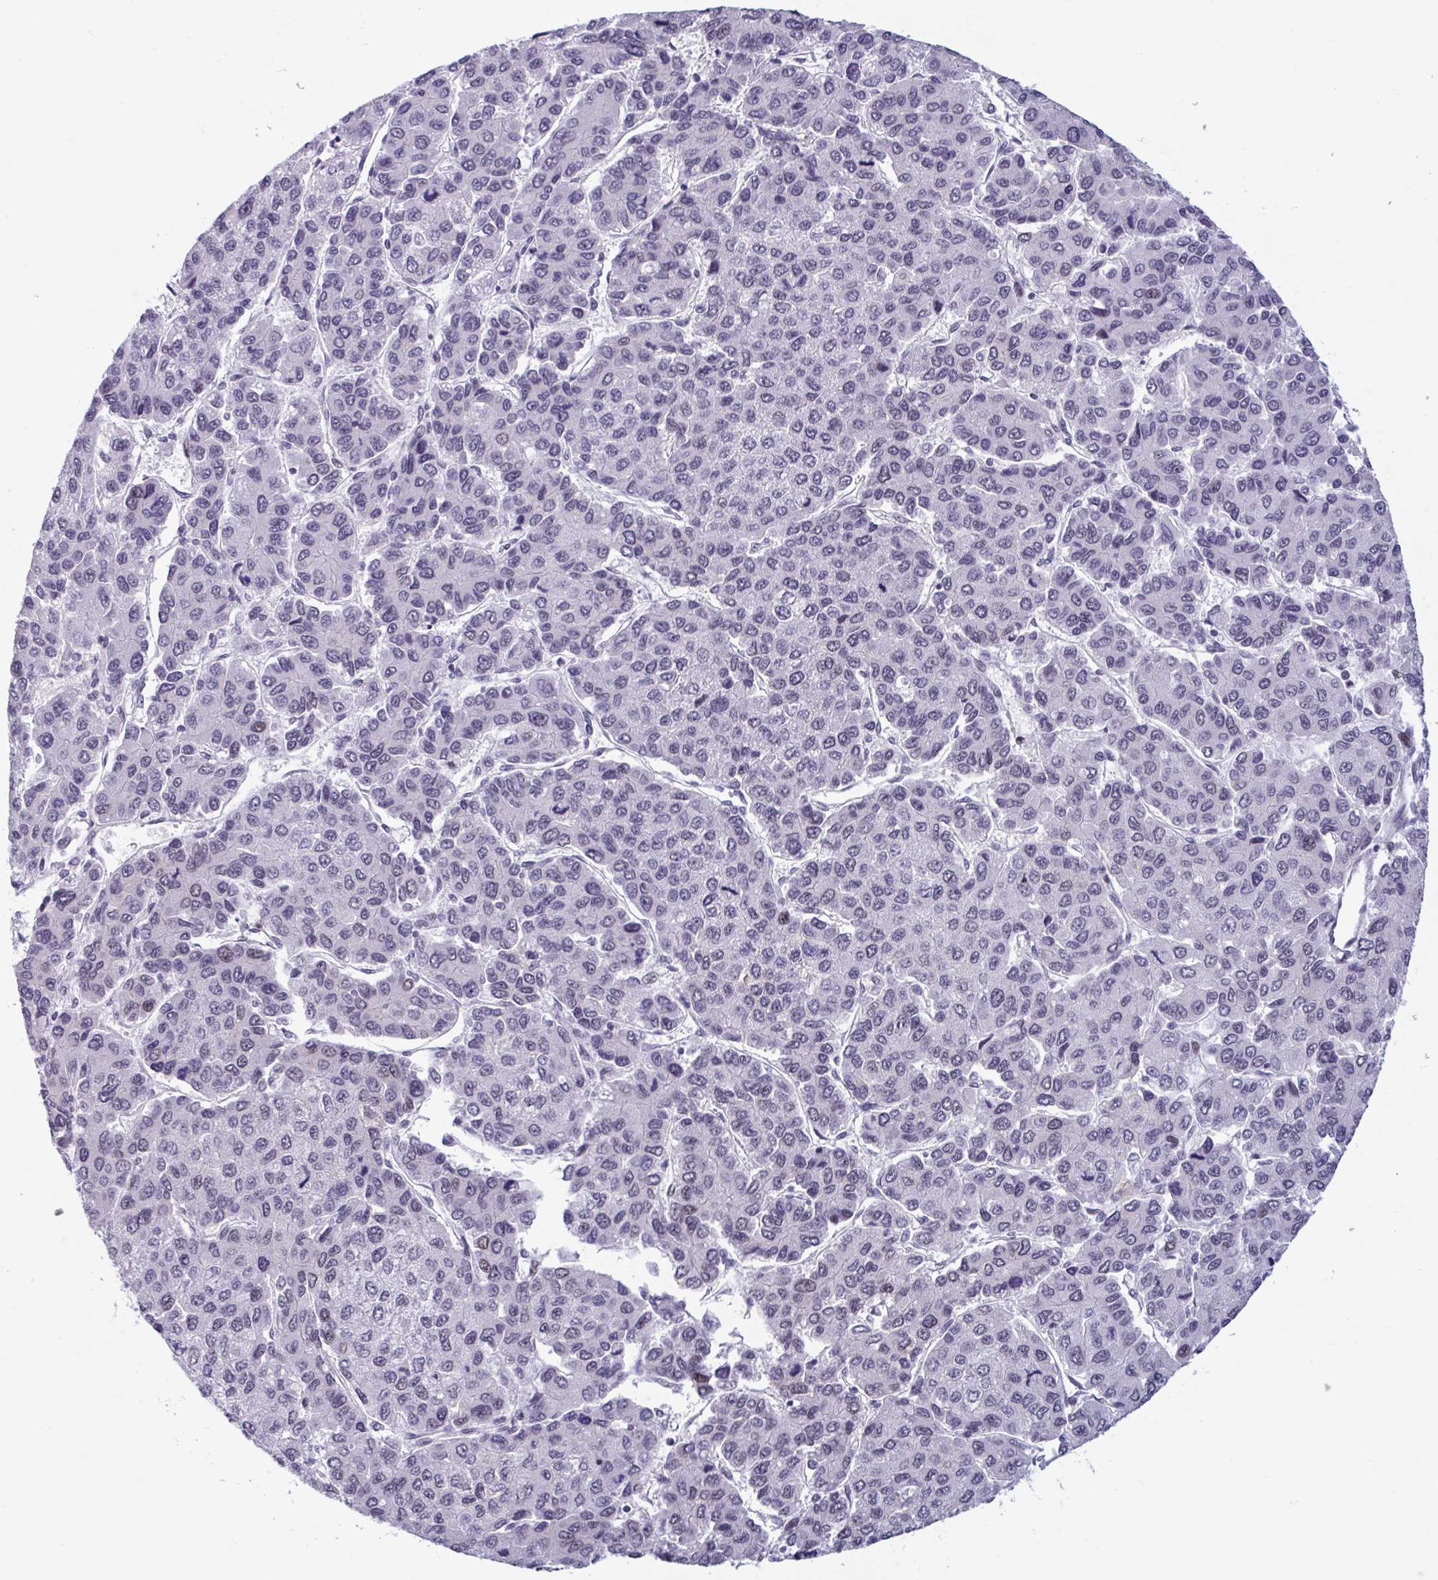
{"staining": {"intensity": "negative", "quantity": "none", "location": "none"}, "tissue": "liver cancer", "cell_type": "Tumor cells", "image_type": "cancer", "snomed": [{"axis": "morphology", "description": "Carcinoma, Hepatocellular, NOS"}, {"axis": "topography", "description": "Liver"}], "caption": "There is no significant expression in tumor cells of liver cancer.", "gene": "HSD17B6", "patient": {"sex": "female", "age": 66}}